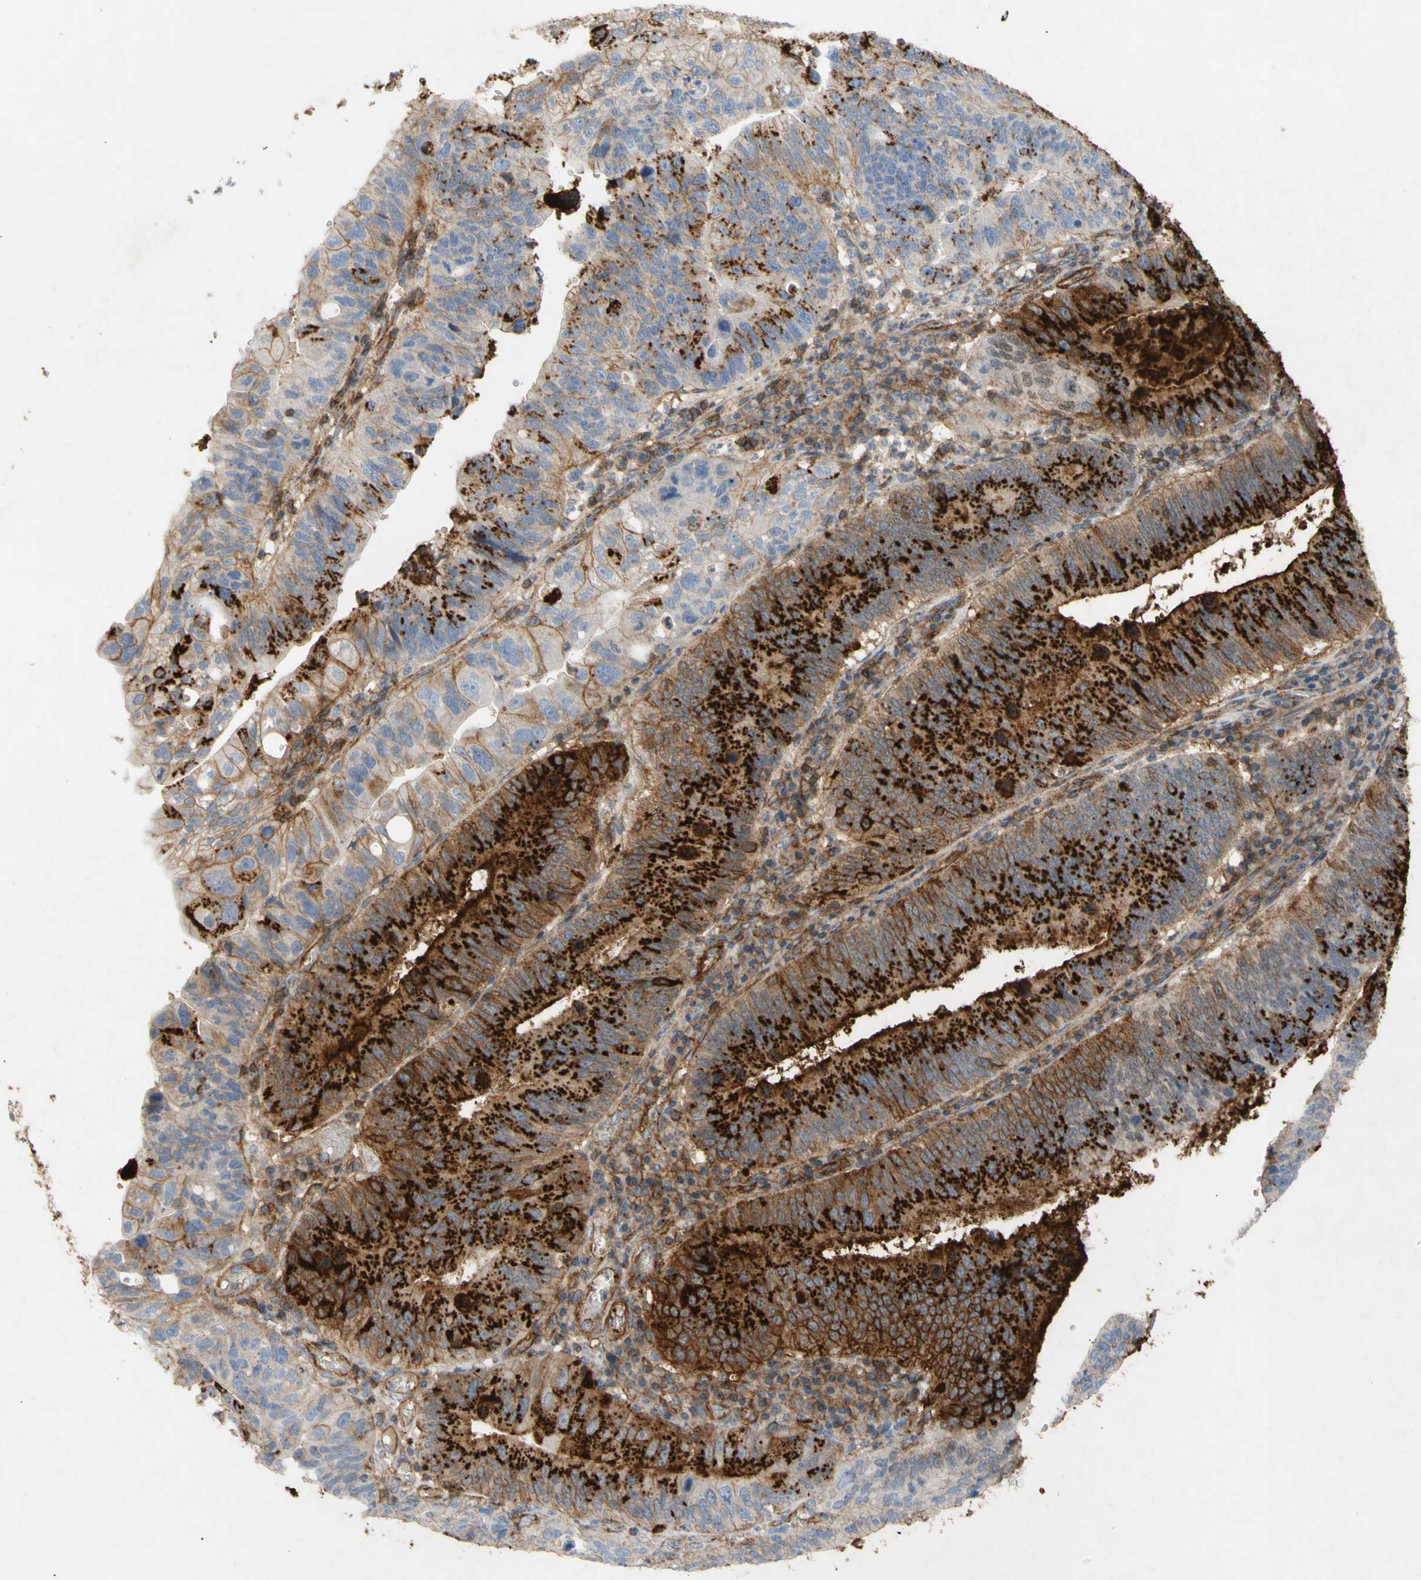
{"staining": {"intensity": "strong", "quantity": "25%-75%", "location": "cytoplasmic/membranous"}, "tissue": "stomach cancer", "cell_type": "Tumor cells", "image_type": "cancer", "snomed": [{"axis": "morphology", "description": "Adenocarcinoma, NOS"}, {"axis": "topography", "description": "Stomach"}], "caption": "Immunohistochemical staining of stomach cancer reveals strong cytoplasmic/membranous protein expression in approximately 25%-75% of tumor cells.", "gene": "ATP2A3", "patient": {"sex": "male", "age": 59}}